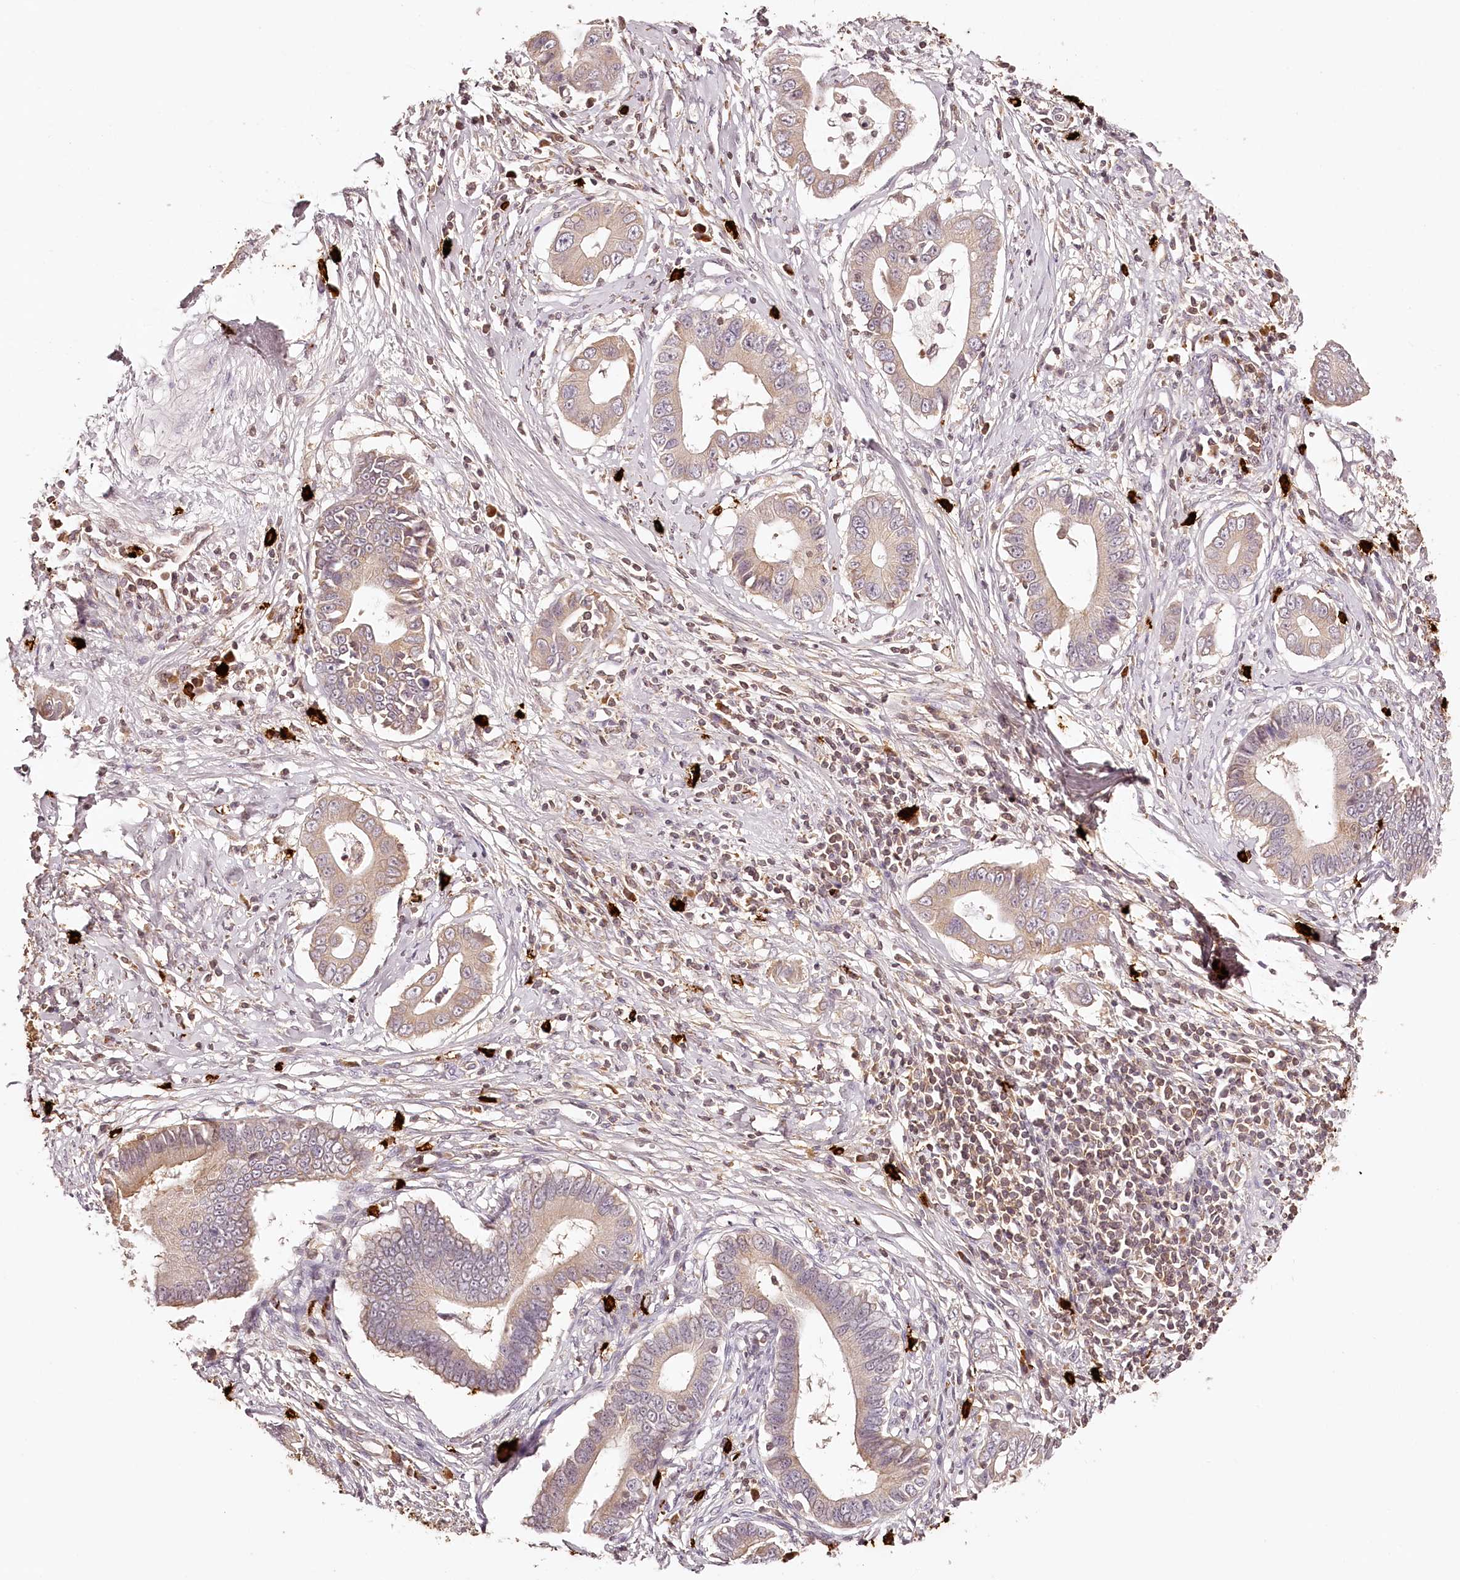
{"staining": {"intensity": "weak", "quantity": "<25%", "location": "cytoplasmic/membranous"}, "tissue": "cervical cancer", "cell_type": "Tumor cells", "image_type": "cancer", "snomed": [{"axis": "morphology", "description": "Adenocarcinoma, NOS"}, {"axis": "topography", "description": "Cervix"}], "caption": "There is no significant expression in tumor cells of cervical cancer (adenocarcinoma). The staining is performed using DAB (3,3'-diaminobenzidine) brown chromogen with nuclei counter-stained in using hematoxylin.", "gene": "SYNGR1", "patient": {"sex": "female", "age": 44}}